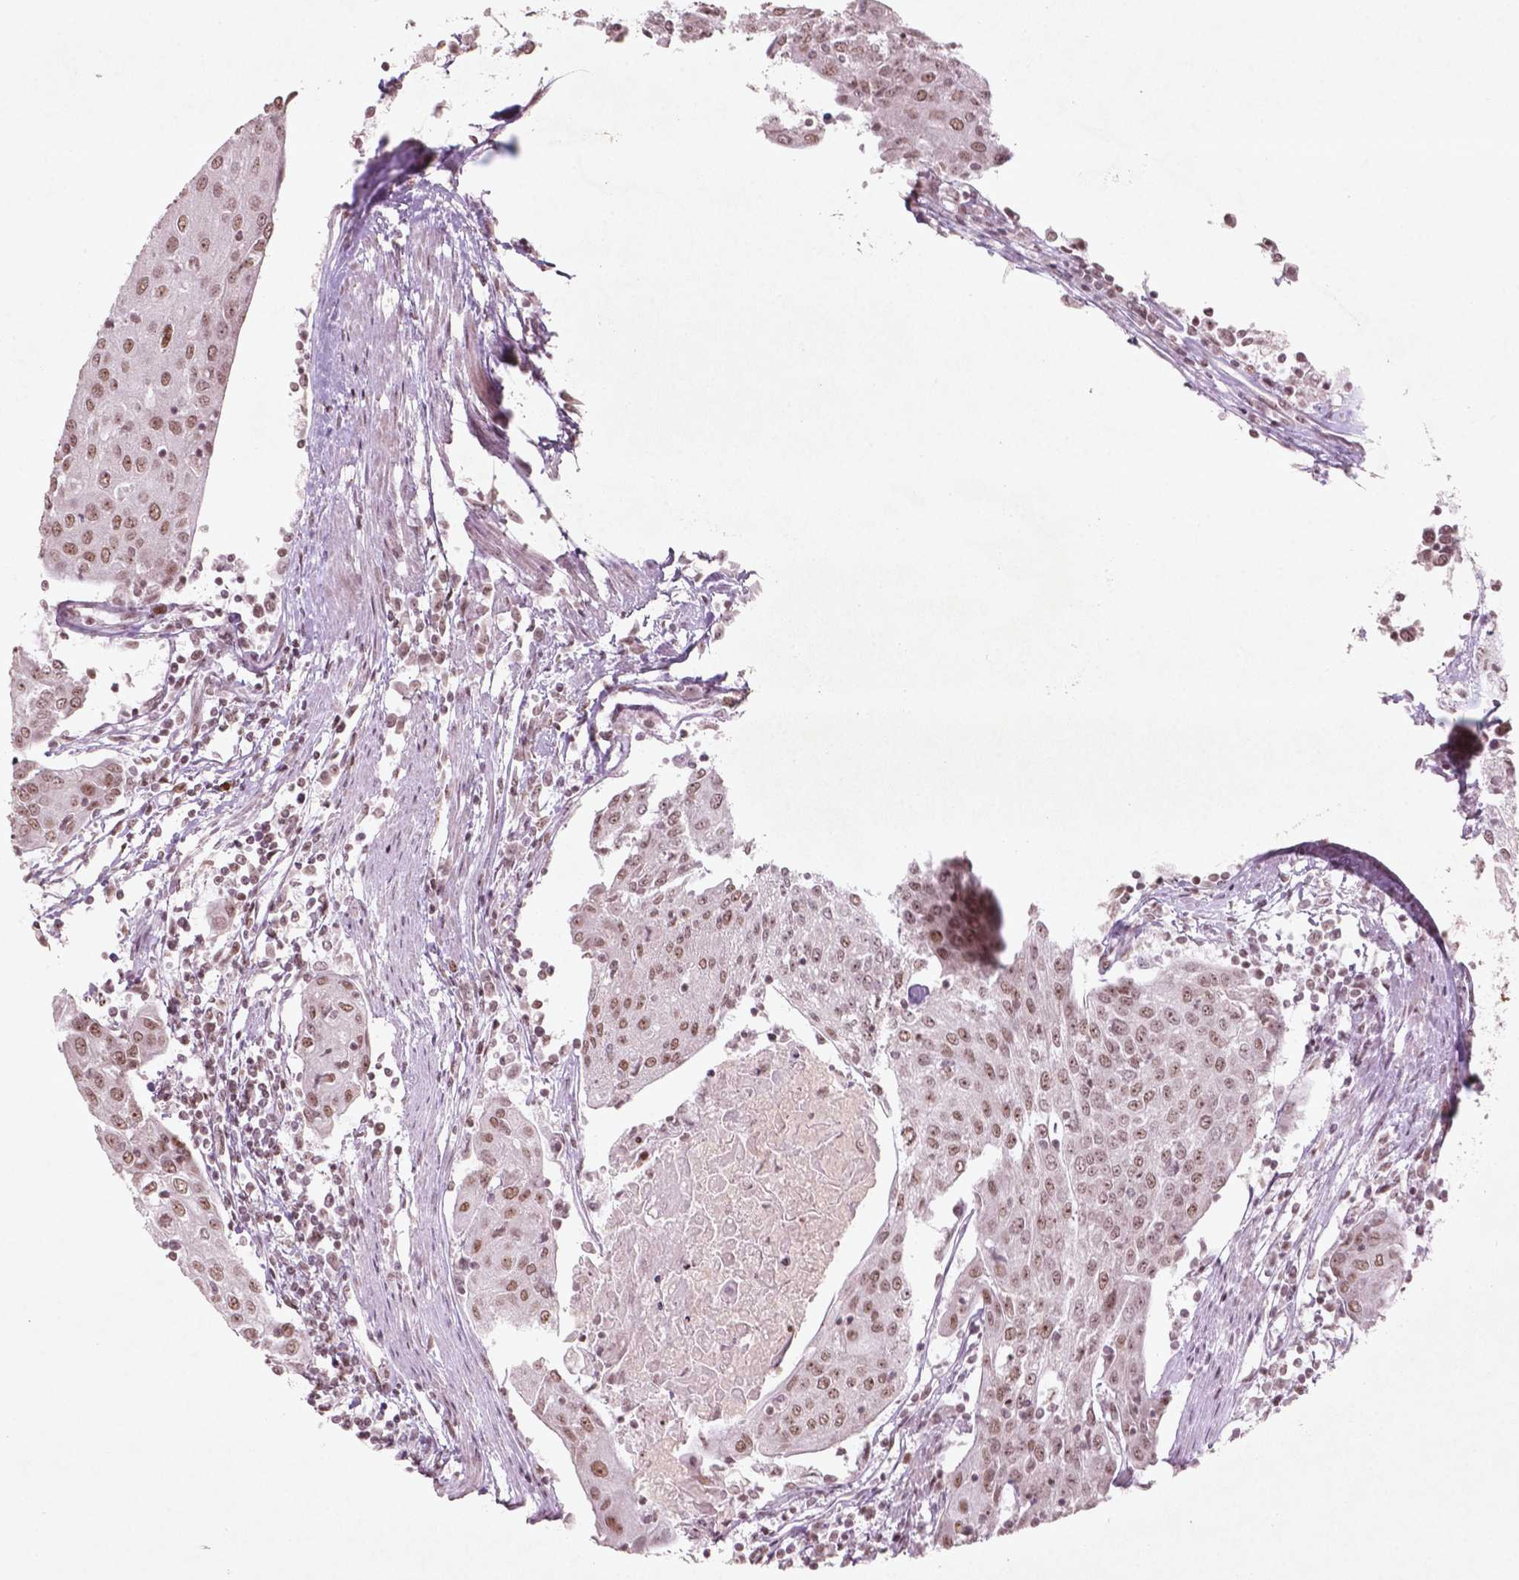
{"staining": {"intensity": "weak", "quantity": ">75%", "location": "nuclear"}, "tissue": "urothelial cancer", "cell_type": "Tumor cells", "image_type": "cancer", "snomed": [{"axis": "morphology", "description": "Urothelial carcinoma, High grade"}, {"axis": "topography", "description": "Urinary bladder"}], "caption": "Immunohistochemical staining of human urothelial cancer reveals weak nuclear protein positivity in about >75% of tumor cells.", "gene": "HMG20B", "patient": {"sex": "female", "age": 85}}